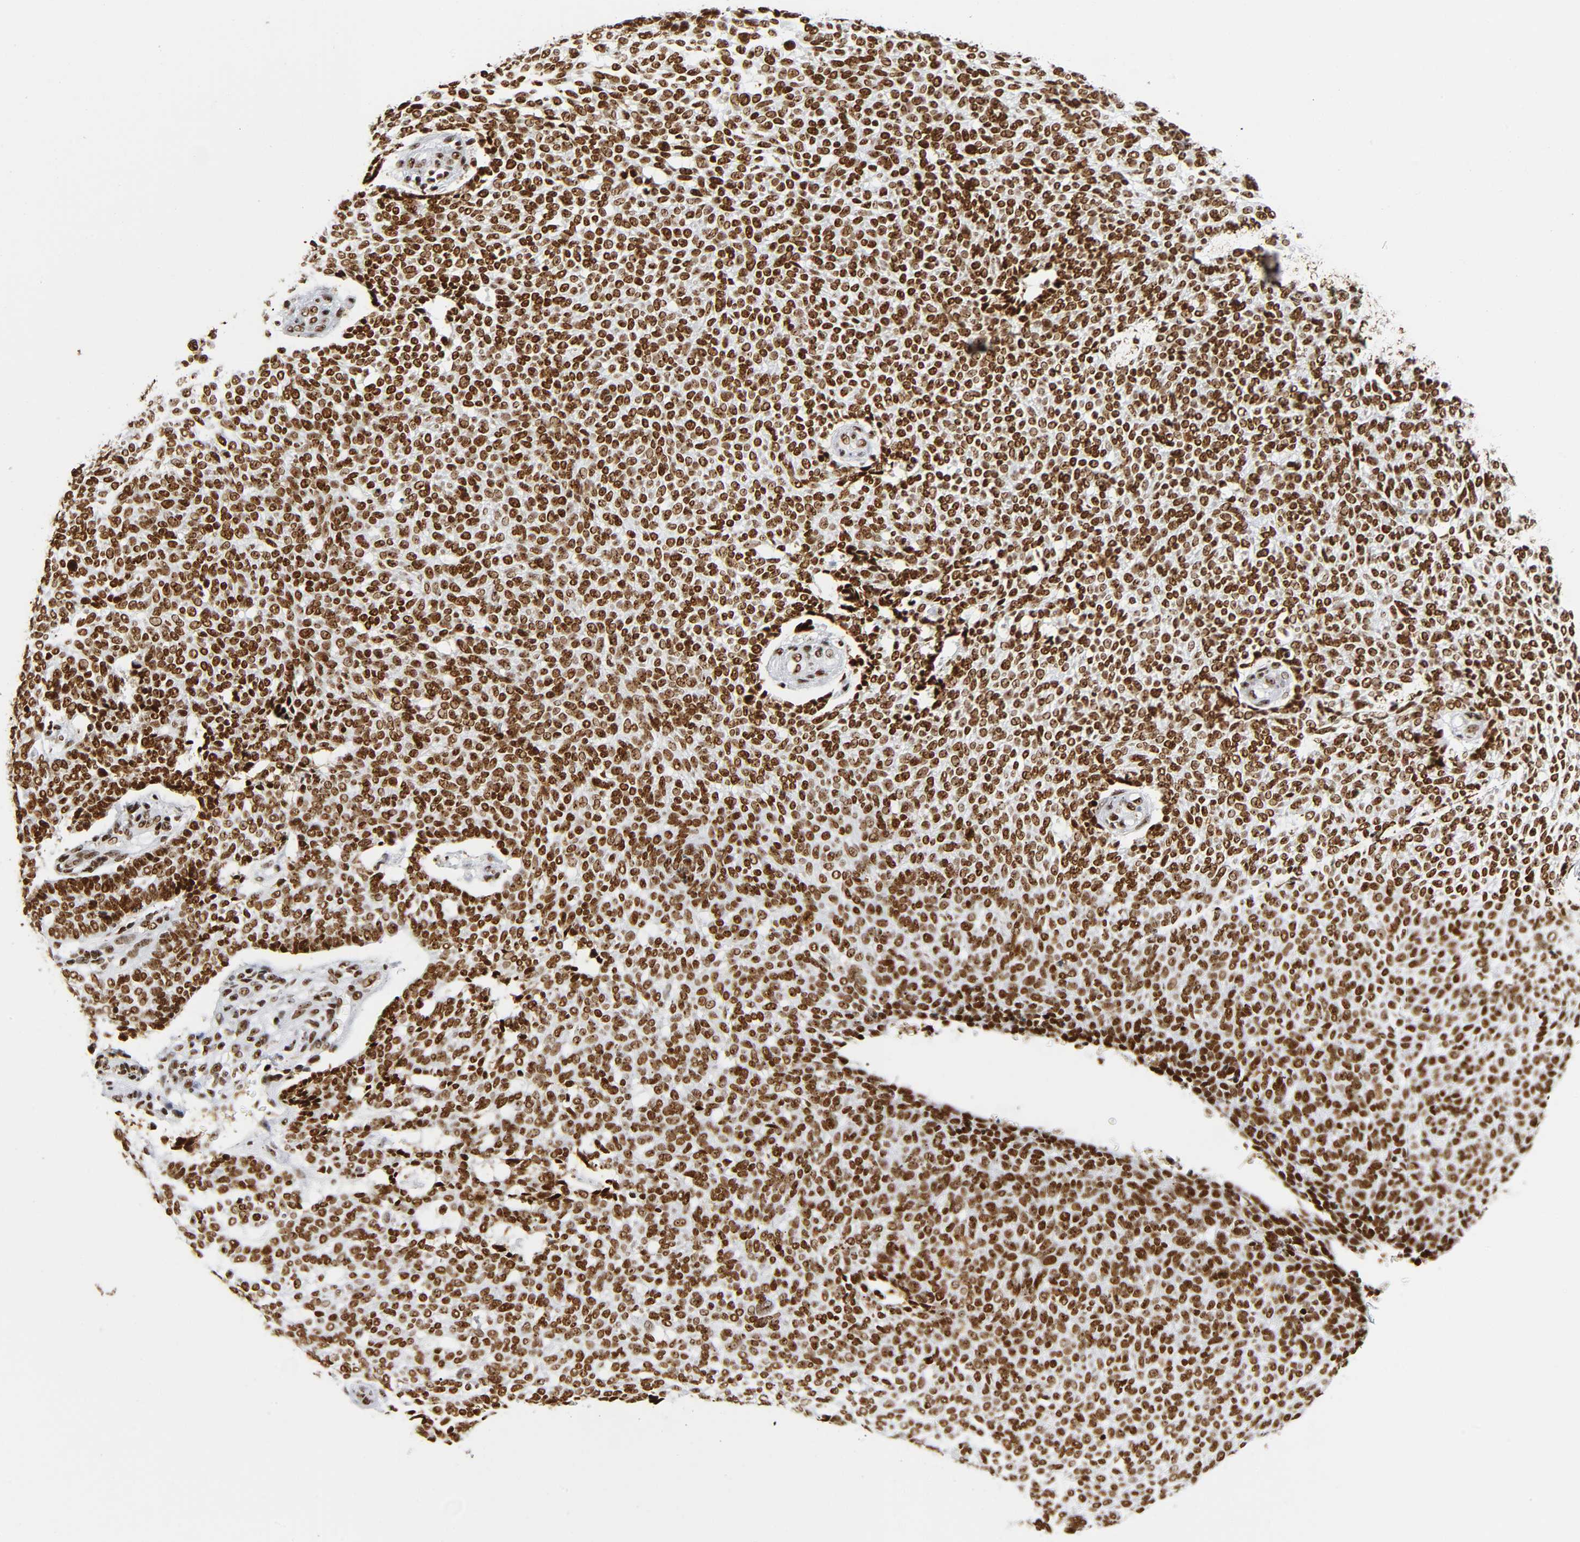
{"staining": {"intensity": "strong", "quantity": ">75%", "location": "nuclear"}, "tissue": "skin cancer", "cell_type": "Tumor cells", "image_type": "cancer", "snomed": [{"axis": "morphology", "description": "Normal tissue, NOS"}, {"axis": "morphology", "description": "Basal cell carcinoma"}, {"axis": "topography", "description": "Skin"}], "caption": "Immunohistochemistry (DAB (3,3'-diaminobenzidine)) staining of skin cancer reveals strong nuclear protein expression in approximately >75% of tumor cells. (DAB (3,3'-diaminobenzidine) IHC, brown staining for protein, blue staining for nuclei).", "gene": "UBTF", "patient": {"sex": "male", "age": 87}}